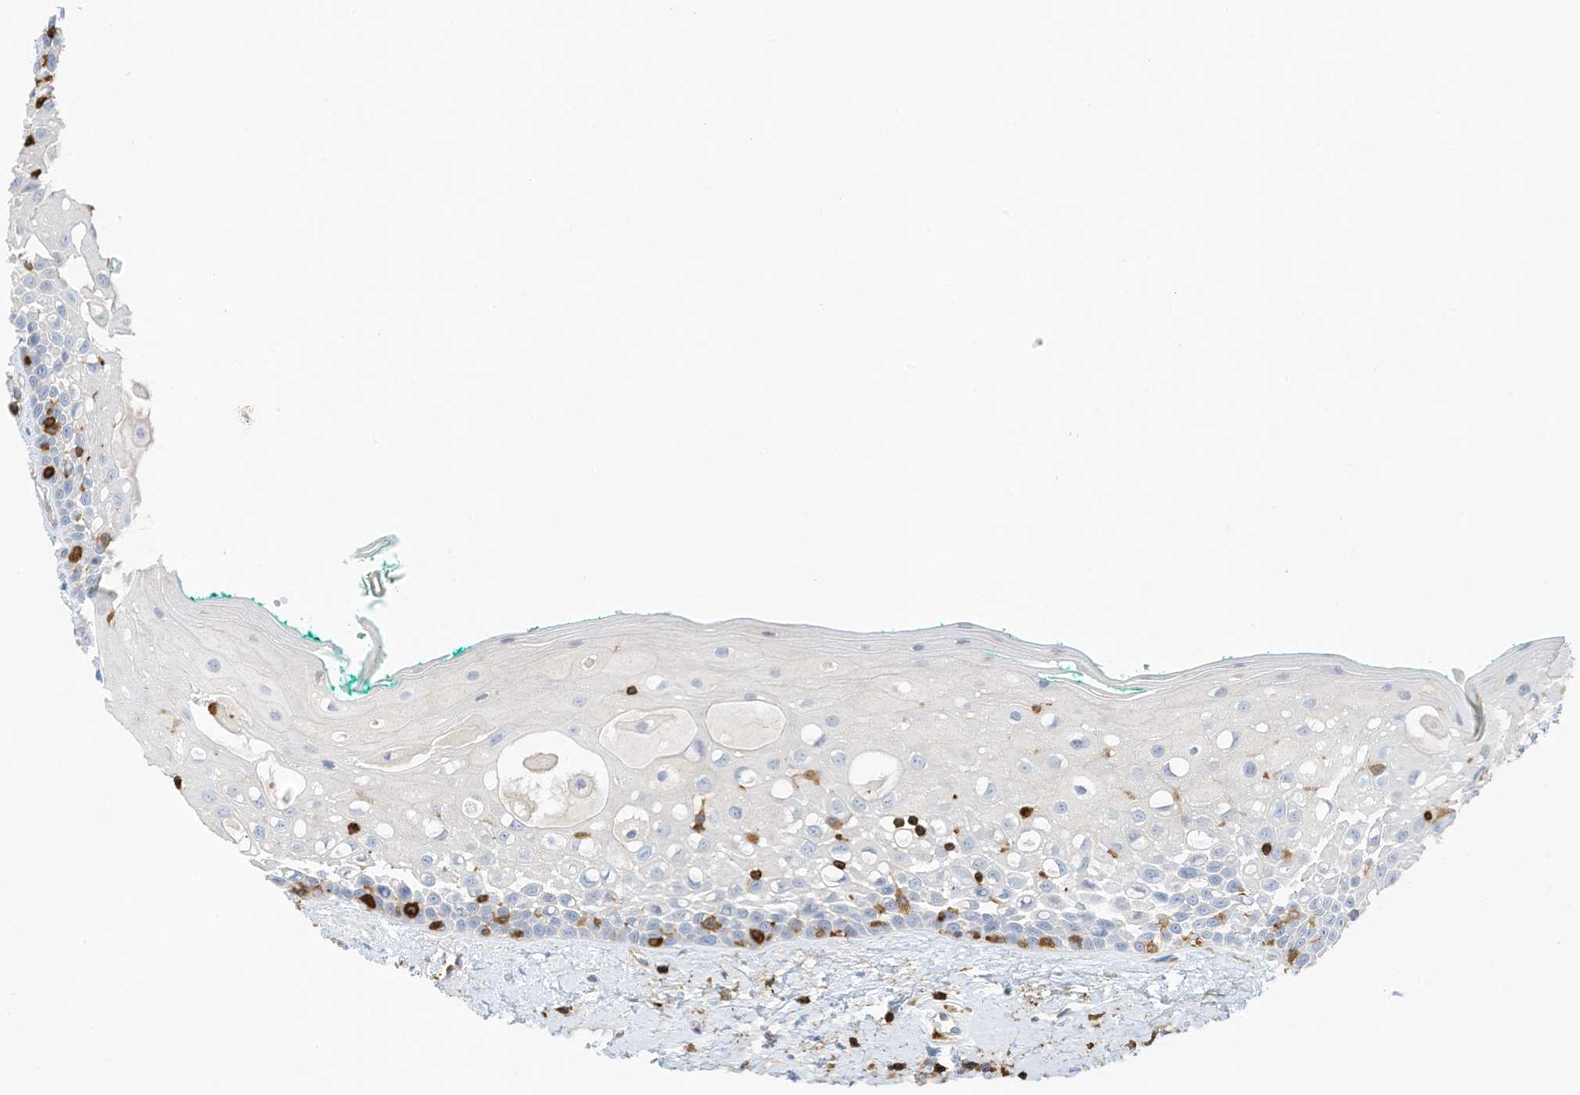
{"staining": {"intensity": "negative", "quantity": "none", "location": "none"}, "tissue": "oral mucosa", "cell_type": "Squamous epithelial cells", "image_type": "normal", "snomed": [{"axis": "morphology", "description": "Normal tissue, NOS"}, {"axis": "topography", "description": "Oral tissue"}], "caption": "A high-resolution photomicrograph shows immunohistochemistry staining of unremarkable oral mucosa, which displays no significant staining in squamous epithelial cells.", "gene": "ARHGAP25", "patient": {"sex": "female", "age": 70}}